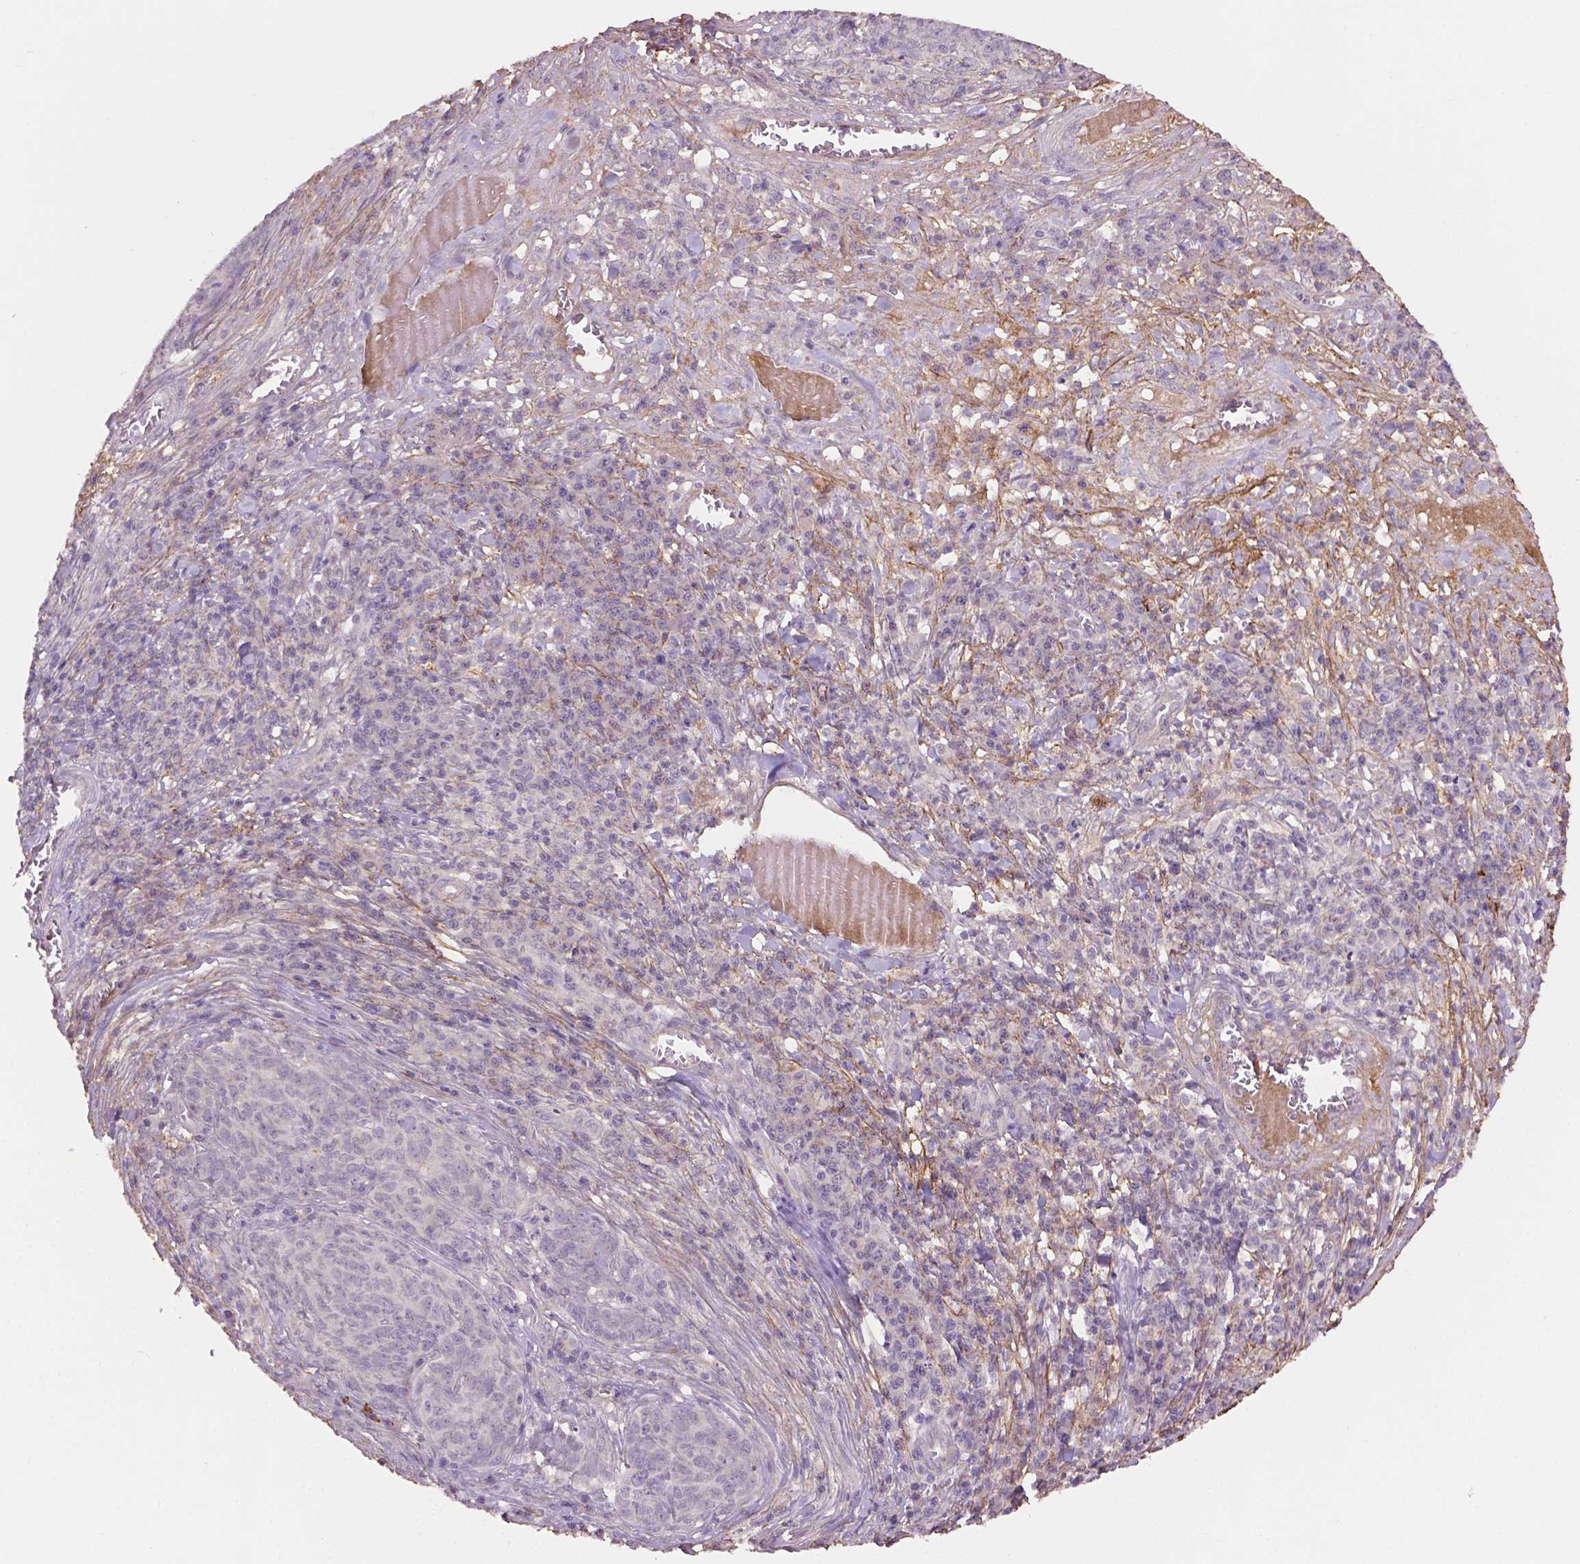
{"staining": {"intensity": "negative", "quantity": "none", "location": "none"}, "tissue": "skin cancer", "cell_type": "Tumor cells", "image_type": "cancer", "snomed": [{"axis": "morphology", "description": "Squamous cell carcinoma, NOS"}, {"axis": "topography", "description": "Skin"}, {"axis": "topography", "description": "Anal"}], "caption": "This is an immunohistochemistry (IHC) photomicrograph of skin squamous cell carcinoma. There is no expression in tumor cells.", "gene": "FBLN1", "patient": {"sex": "female", "age": 51}}